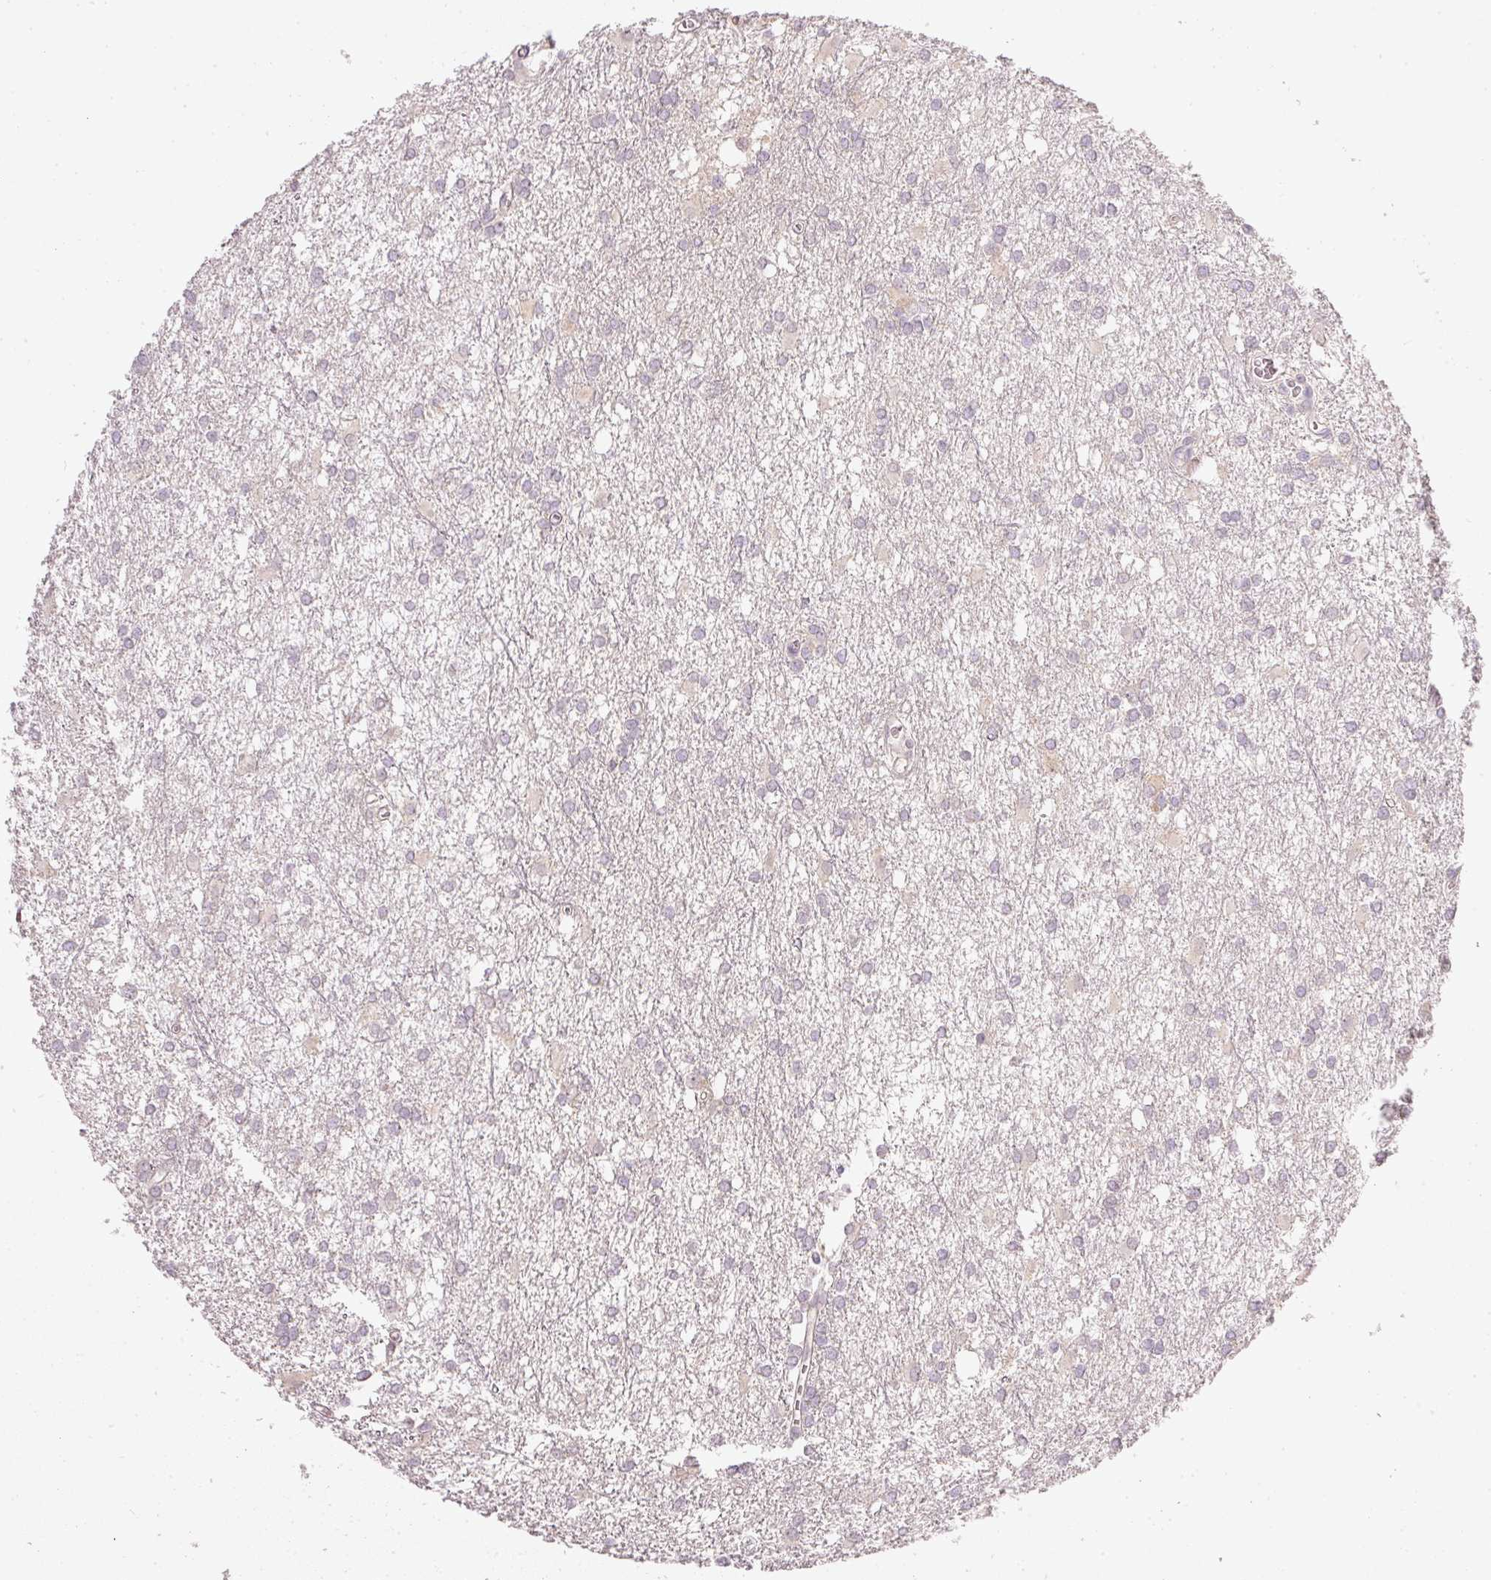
{"staining": {"intensity": "negative", "quantity": "none", "location": "none"}, "tissue": "glioma", "cell_type": "Tumor cells", "image_type": "cancer", "snomed": [{"axis": "morphology", "description": "Glioma, malignant, High grade"}, {"axis": "topography", "description": "Brain"}], "caption": "The histopathology image exhibits no significant staining in tumor cells of high-grade glioma (malignant). Nuclei are stained in blue.", "gene": "NRDE2", "patient": {"sex": "male", "age": 48}}